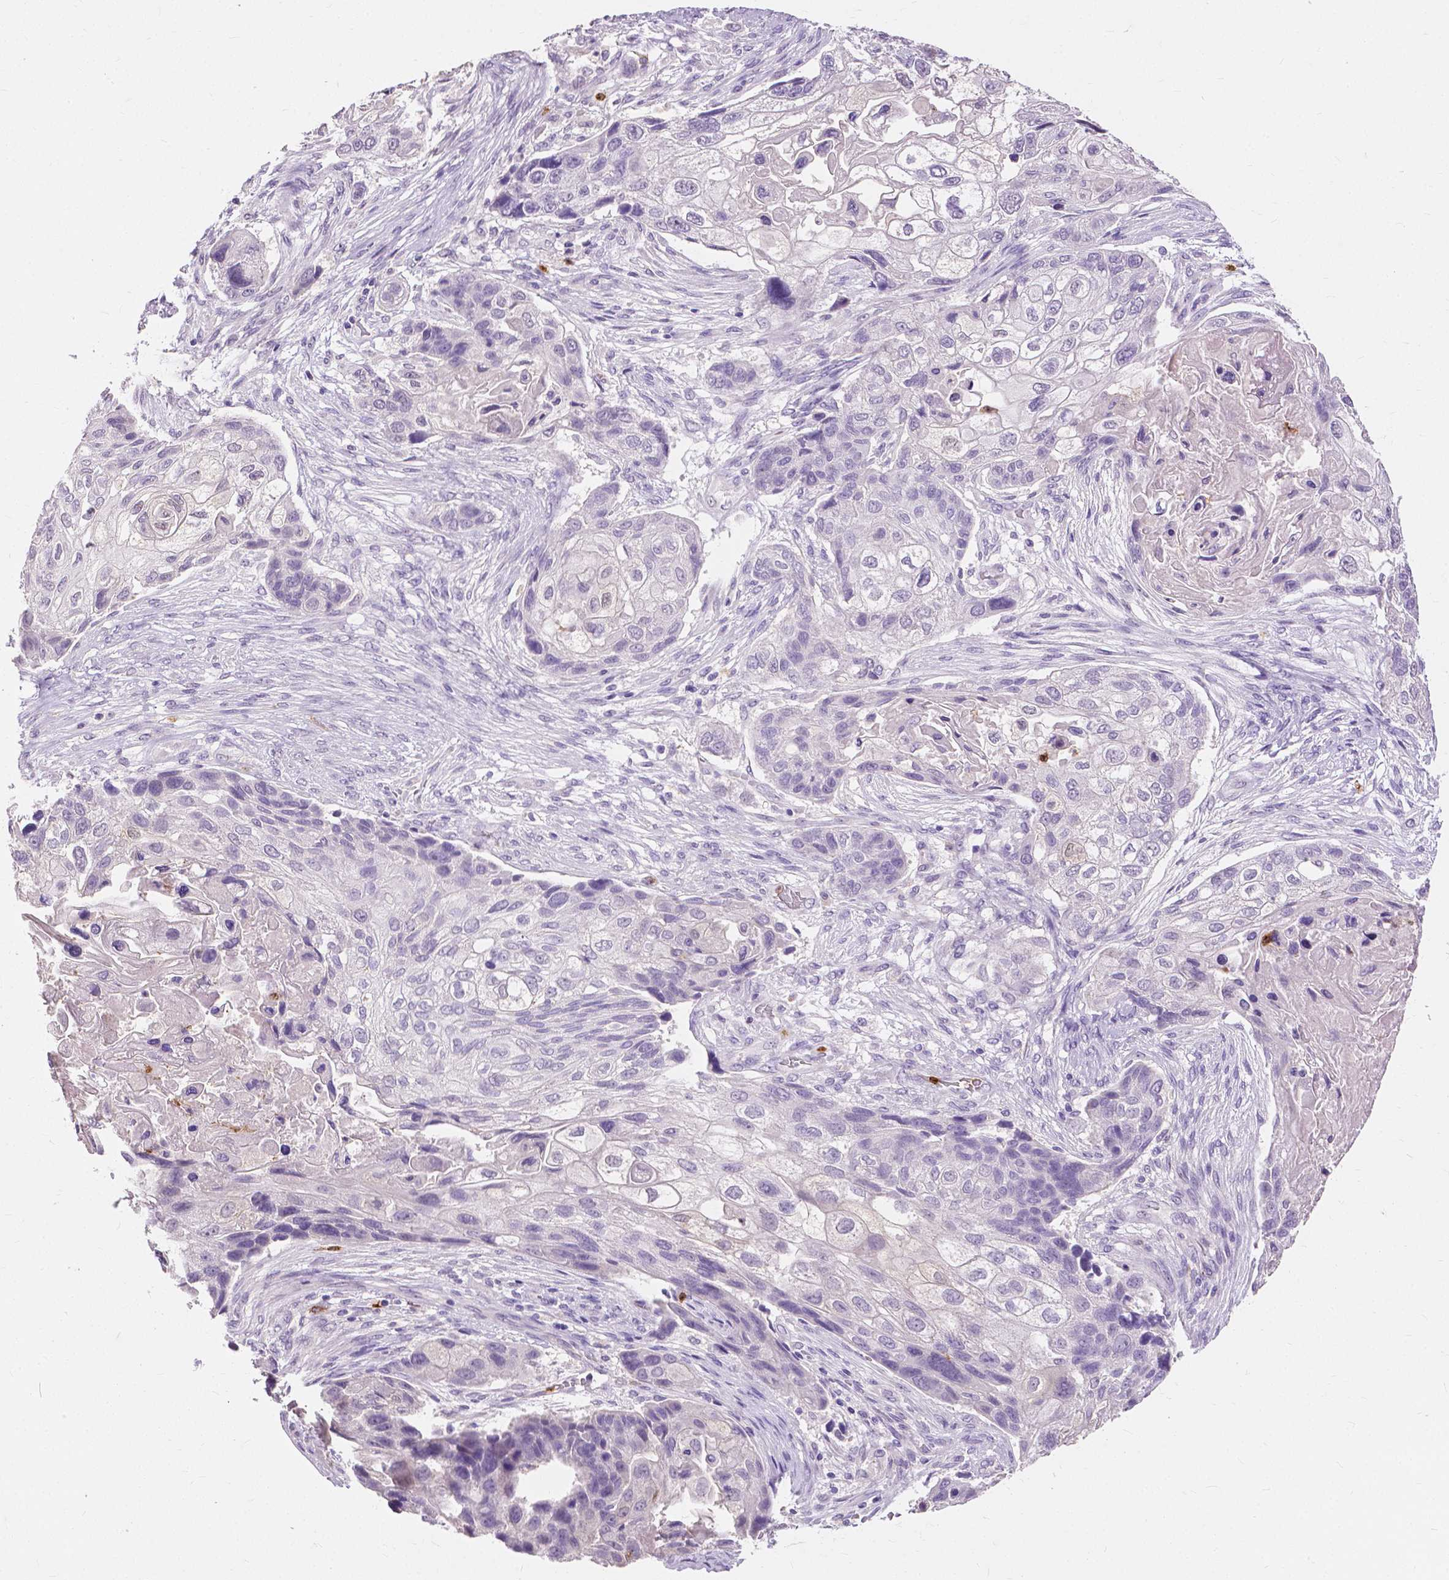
{"staining": {"intensity": "negative", "quantity": "none", "location": "none"}, "tissue": "lung cancer", "cell_type": "Tumor cells", "image_type": "cancer", "snomed": [{"axis": "morphology", "description": "Squamous cell carcinoma, NOS"}, {"axis": "topography", "description": "Lung"}], "caption": "Immunohistochemical staining of lung squamous cell carcinoma reveals no significant positivity in tumor cells.", "gene": "CXCR2", "patient": {"sex": "male", "age": 69}}